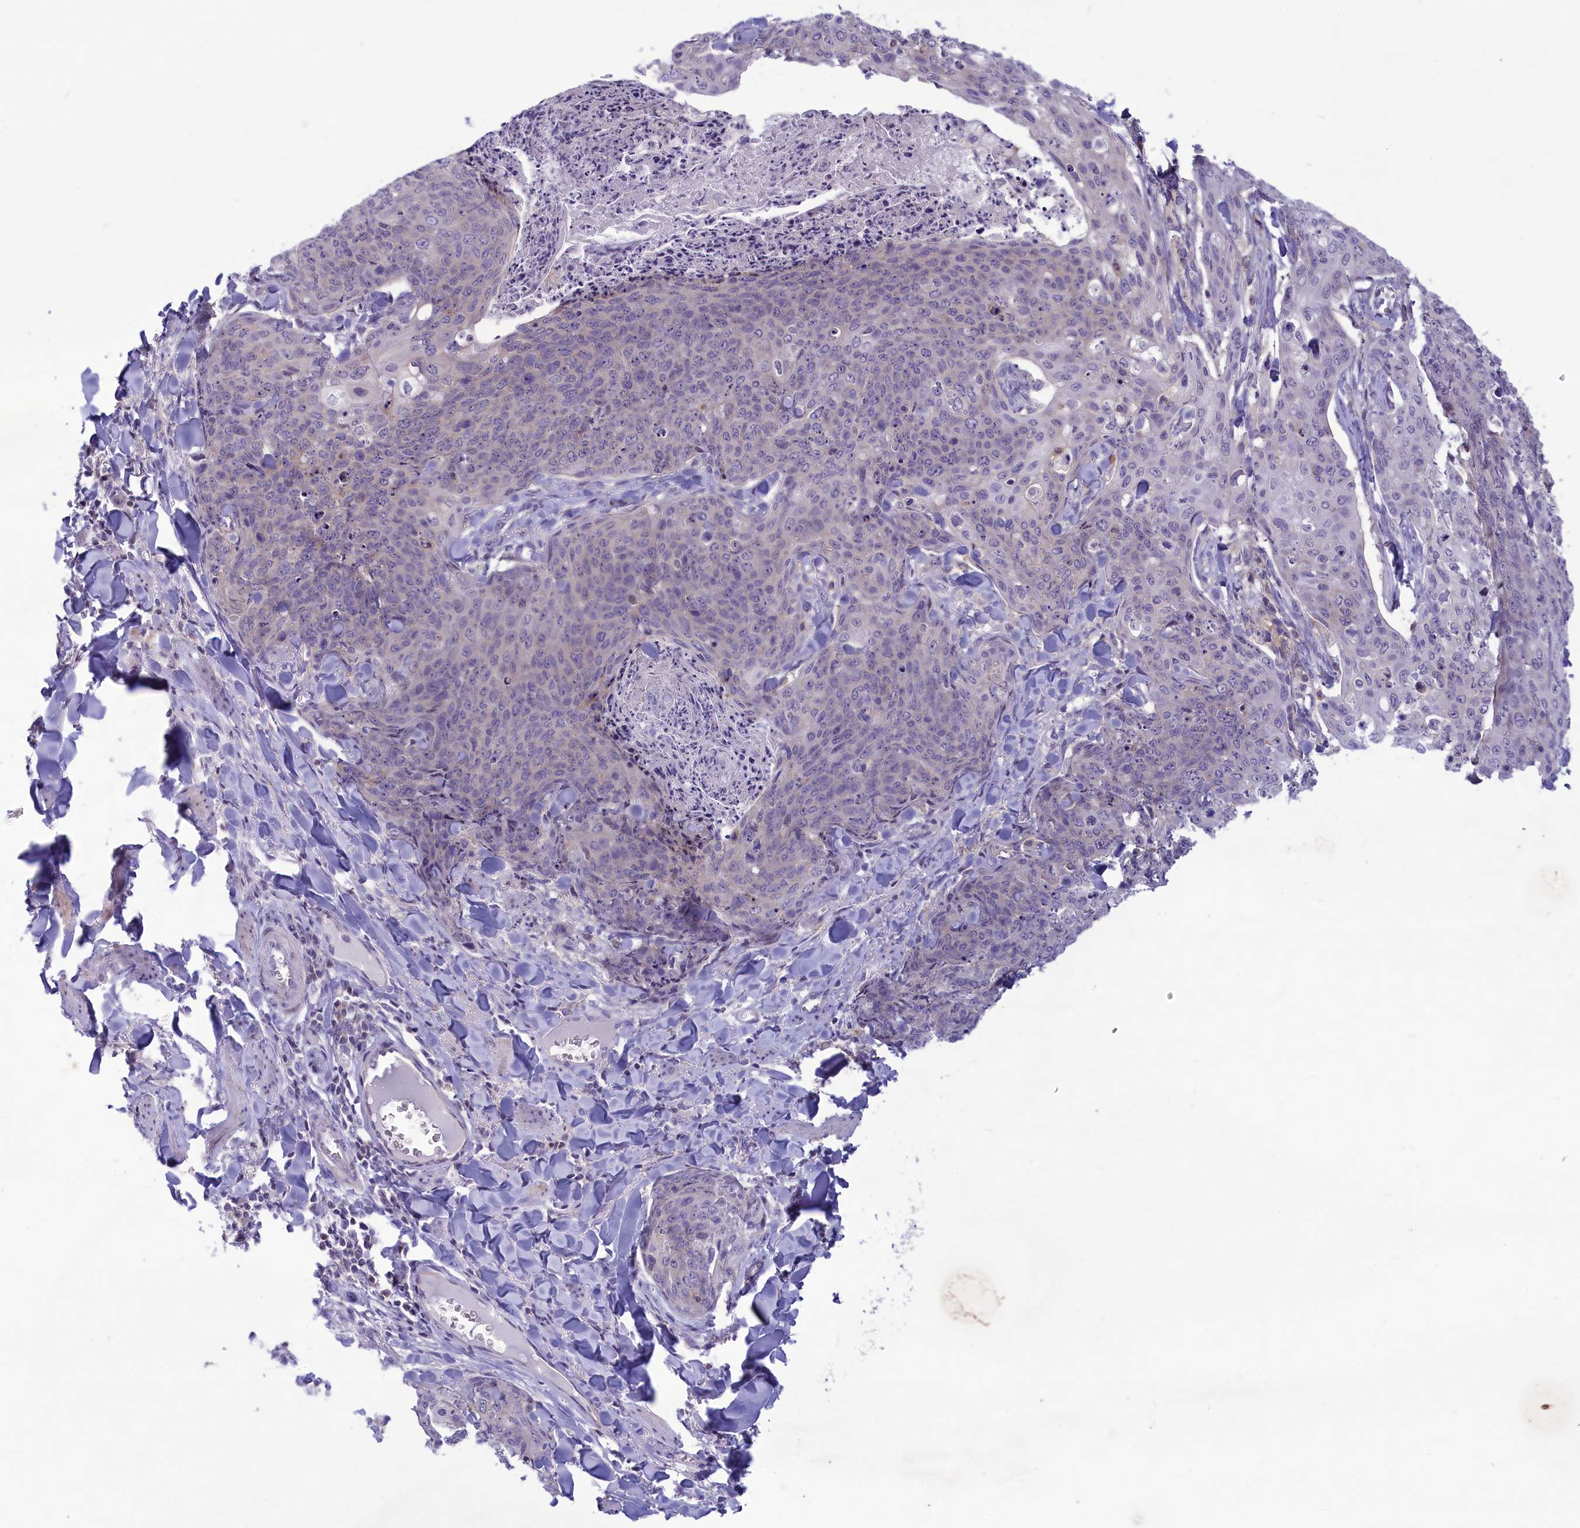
{"staining": {"intensity": "weak", "quantity": "<25%", "location": "cytoplasmic/membranous"}, "tissue": "skin cancer", "cell_type": "Tumor cells", "image_type": "cancer", "snomed": [{"axis": "morphology", "description": "Squamous cell carcinoma, NOS"}, {"axis": "topography", "description": "Skin"}, {"axis": "topography", "description": "Vulva"}], "caption": "An immunohistochemistry histopathology image of skin squamous cell carcinoma is shown. There is no staining in tumor cells of skin squamous cell carcinoma. (DAB IHC visualized using brightfield microscopy, high magnification).", "gene": "CORO2A", "patient": {"sex": "female", "age": 85}}